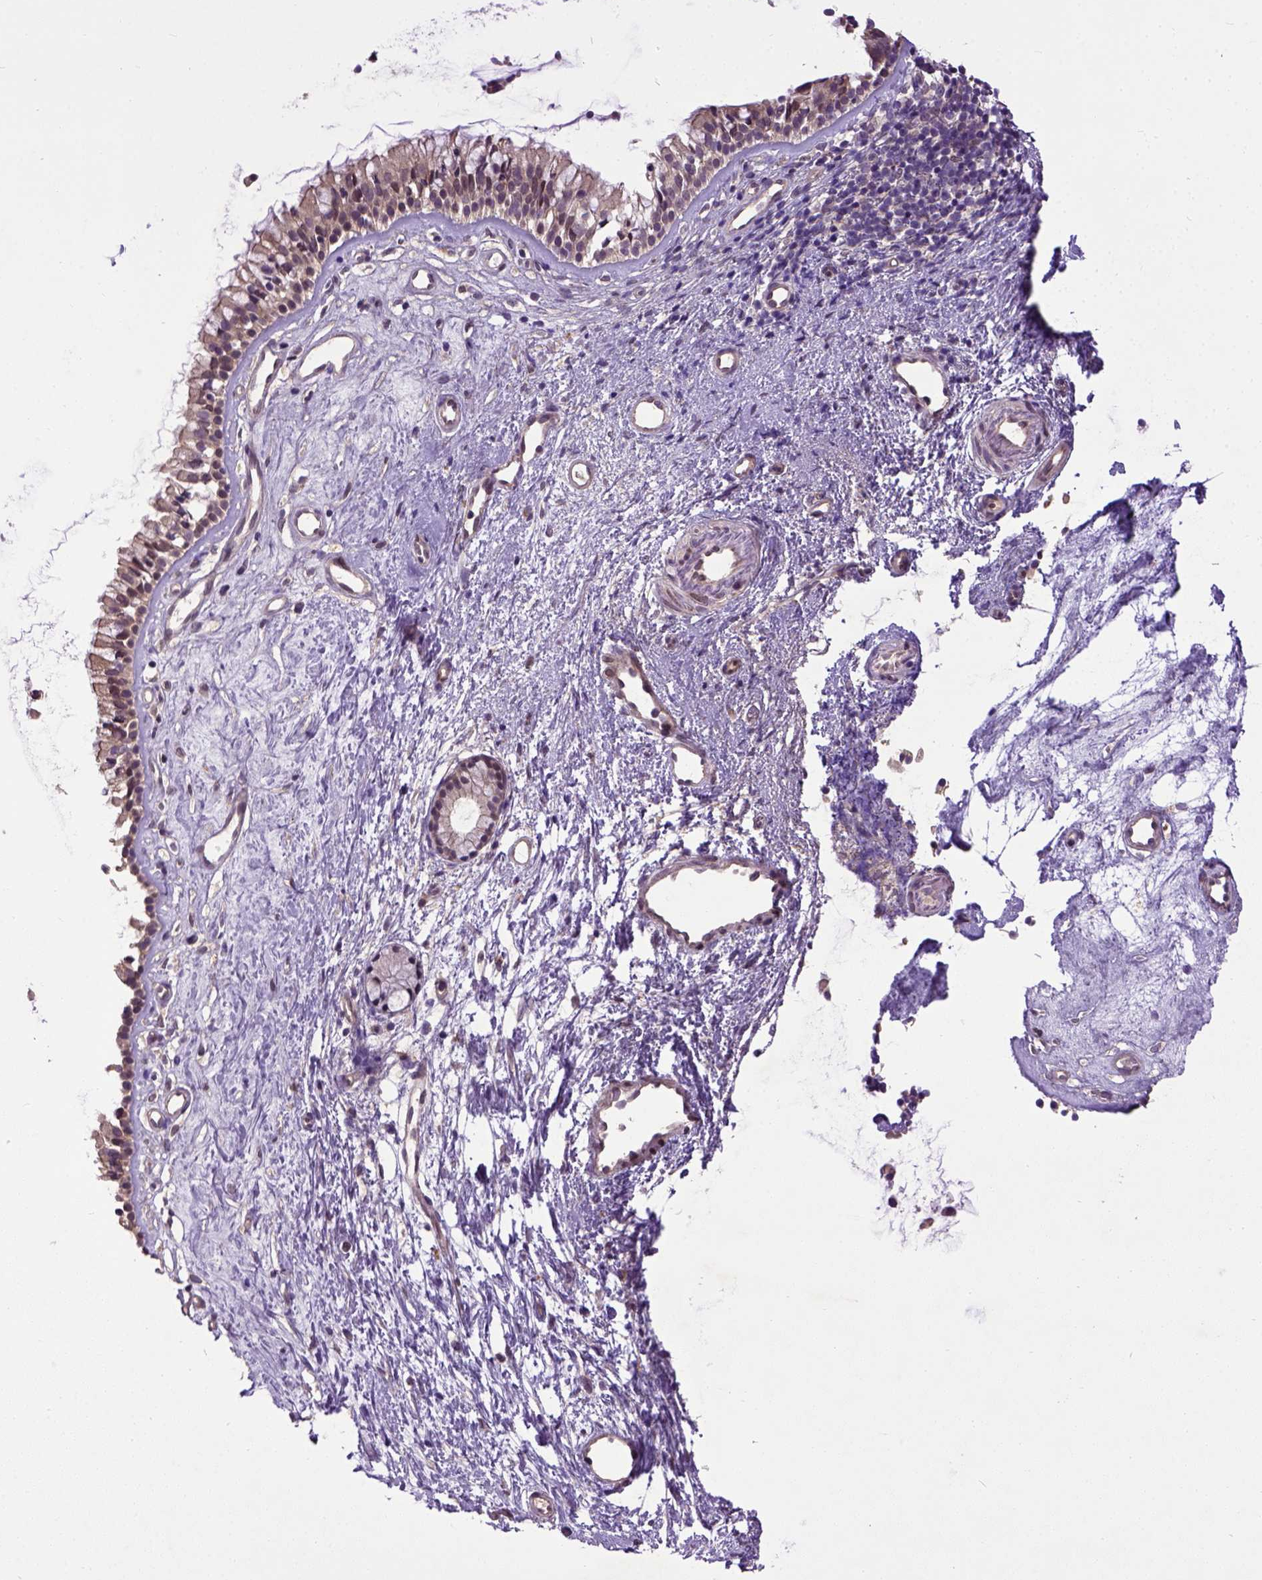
{"staining": {"intensity": "moderate", "quantity": "<25%", "location": "nuclear"}, "tissue": "nasopharynx", "cell_type": "Respiratory epithelial cells", "image_type": "normal", "snomed": [{"axis": "morphology", "description": "Normal tissue, NOS"}, {"axis": "topography", "description": "Nasopharynx"}], "caption": "Nasopharynx stained with a brown dye reveals moderate nuclear positive expression in approximately <25% of respiratory epithelial cells.", "gene": "UBA3", "patient": {"sex": "female", "age": 52}}